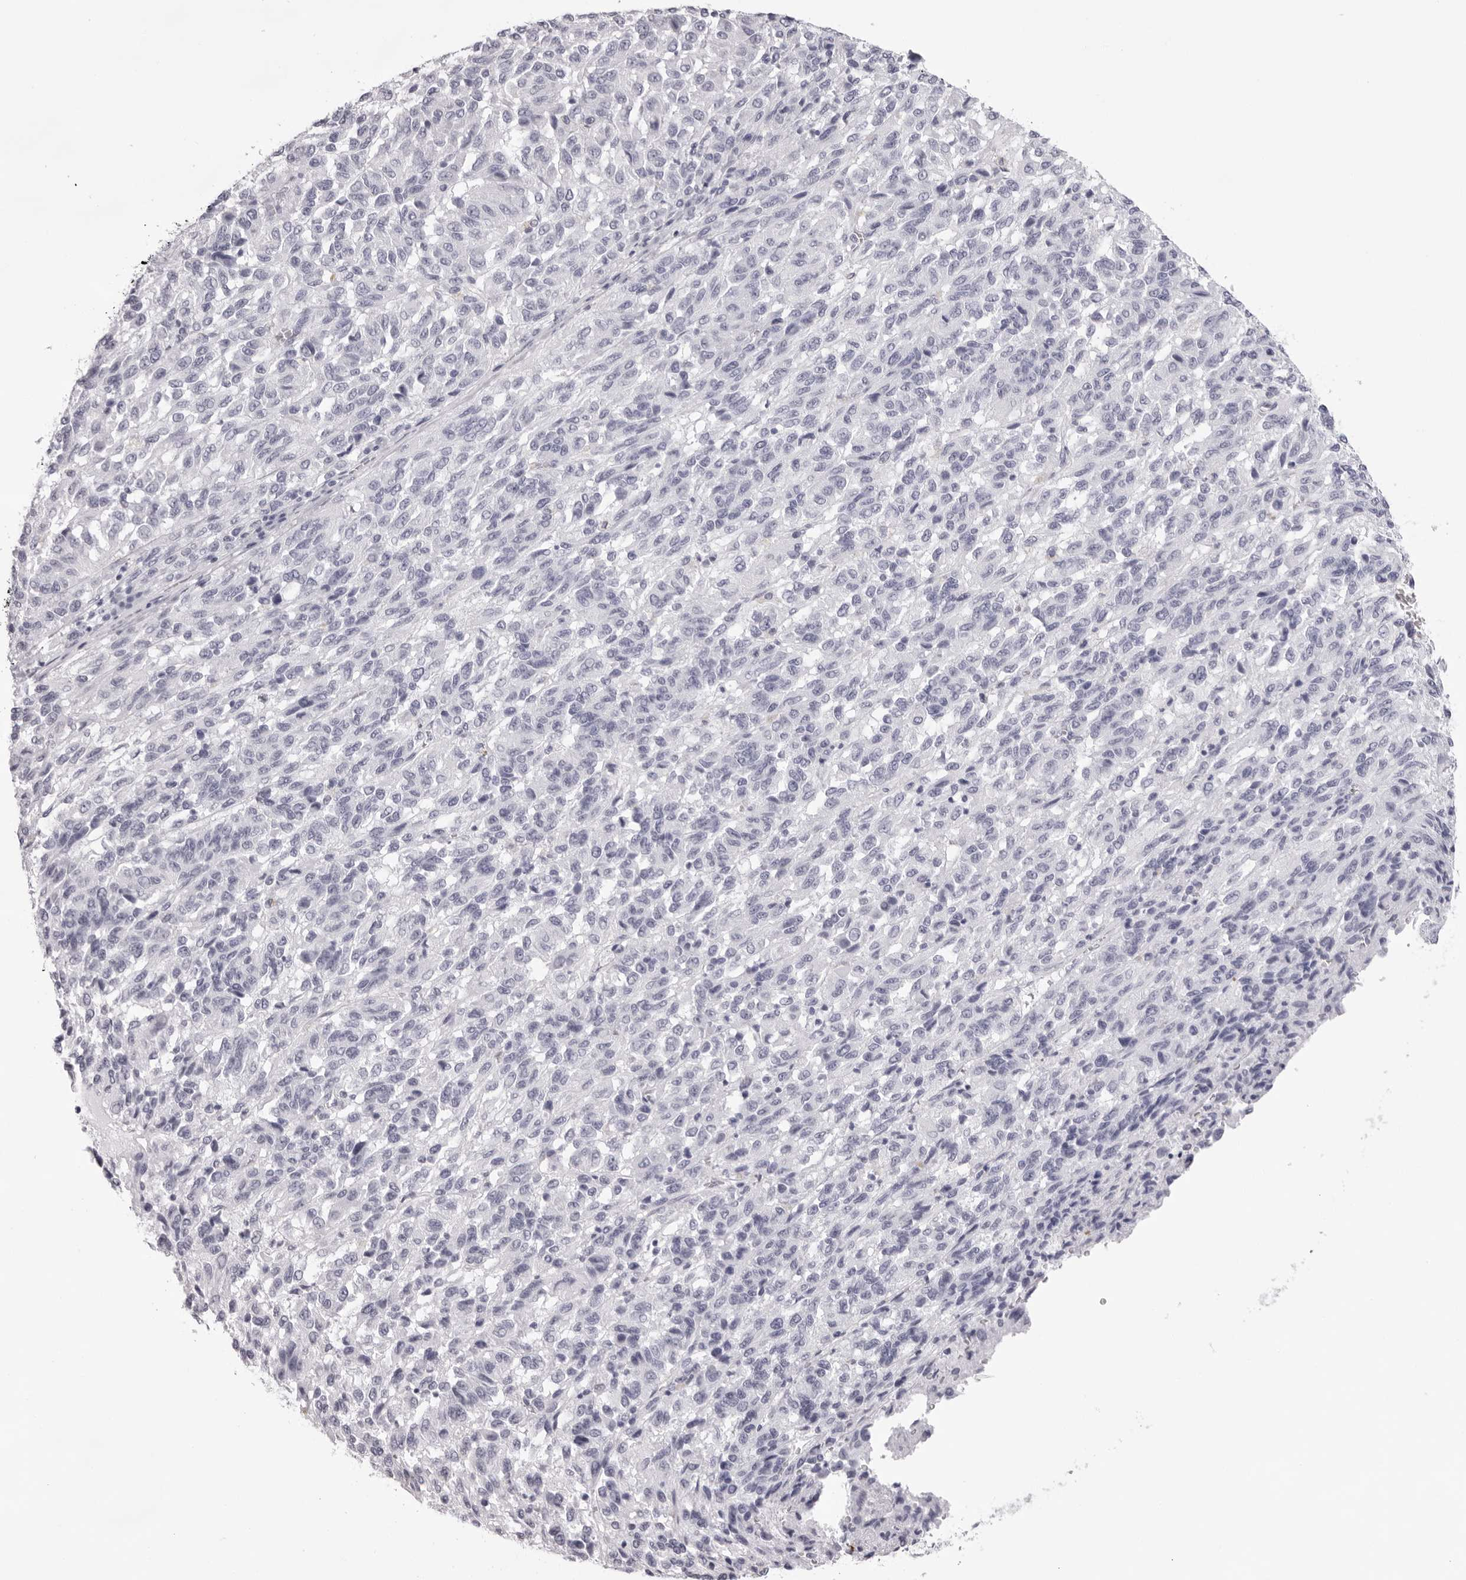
{"staining": {"intensity": "negative", "quantity": "none", "location": "none"}, "tissue": "melanoma", "cell_type": "Tumor cells", "image_type": "cancer", "snomed": [{"axis": "morphology", "description": "Malignant melanoma, Metastatic site"}, {"axis": "topography", "description": "Lung"}], "caption": "Tumor cells show no significant expression in malignant melanoma (metastatic site). (Stains: DAB (3,3'-diaminobenzidine) IHC with hematoxylin counter stain, Microscopy: brightfield microscopy at high magnification).", "gene": "SPTA1", "patient": {"sex": "male", "age": 64}}